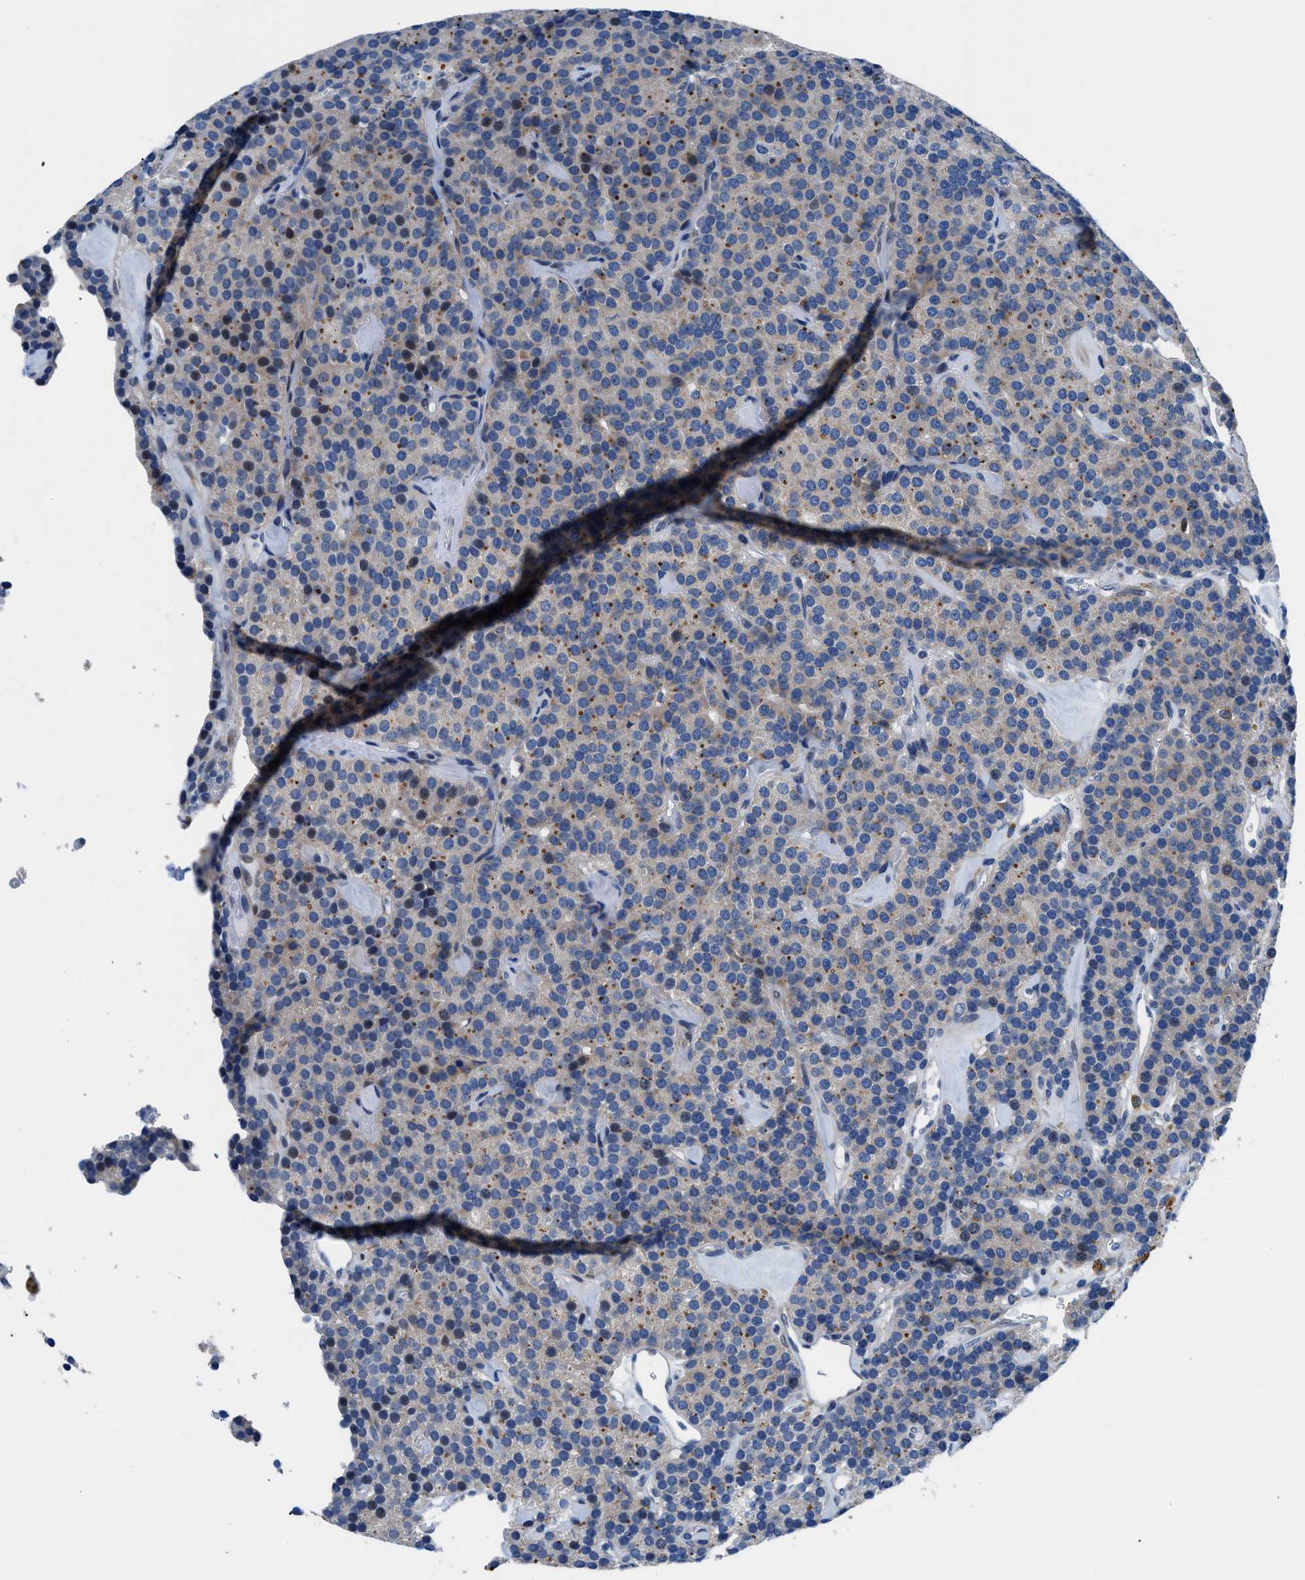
{"staining": {"intensity": "weak", "quantity": "25%-75%", "location": "cytoplasmic/membranous"}, "tissue": "parathyroid gland", "cell_type": "Glandular cells", "image_type": "normal", "snomed": [{"axis": "morphology", "description": "Normal tissue, NOS"}, {"axis": "morphology", "description": "Adenoma, NOS"}, {"axis": "topography", "description": "Parathyroid gland"}], "caption": "Protein analysis of normal parathyroid gland displays weak cytoplasmic/membranous expression in approximately 25%-75% of glandular cells.", "gene": "UAP1", "patient": {"sex": "female", "age": 86}}